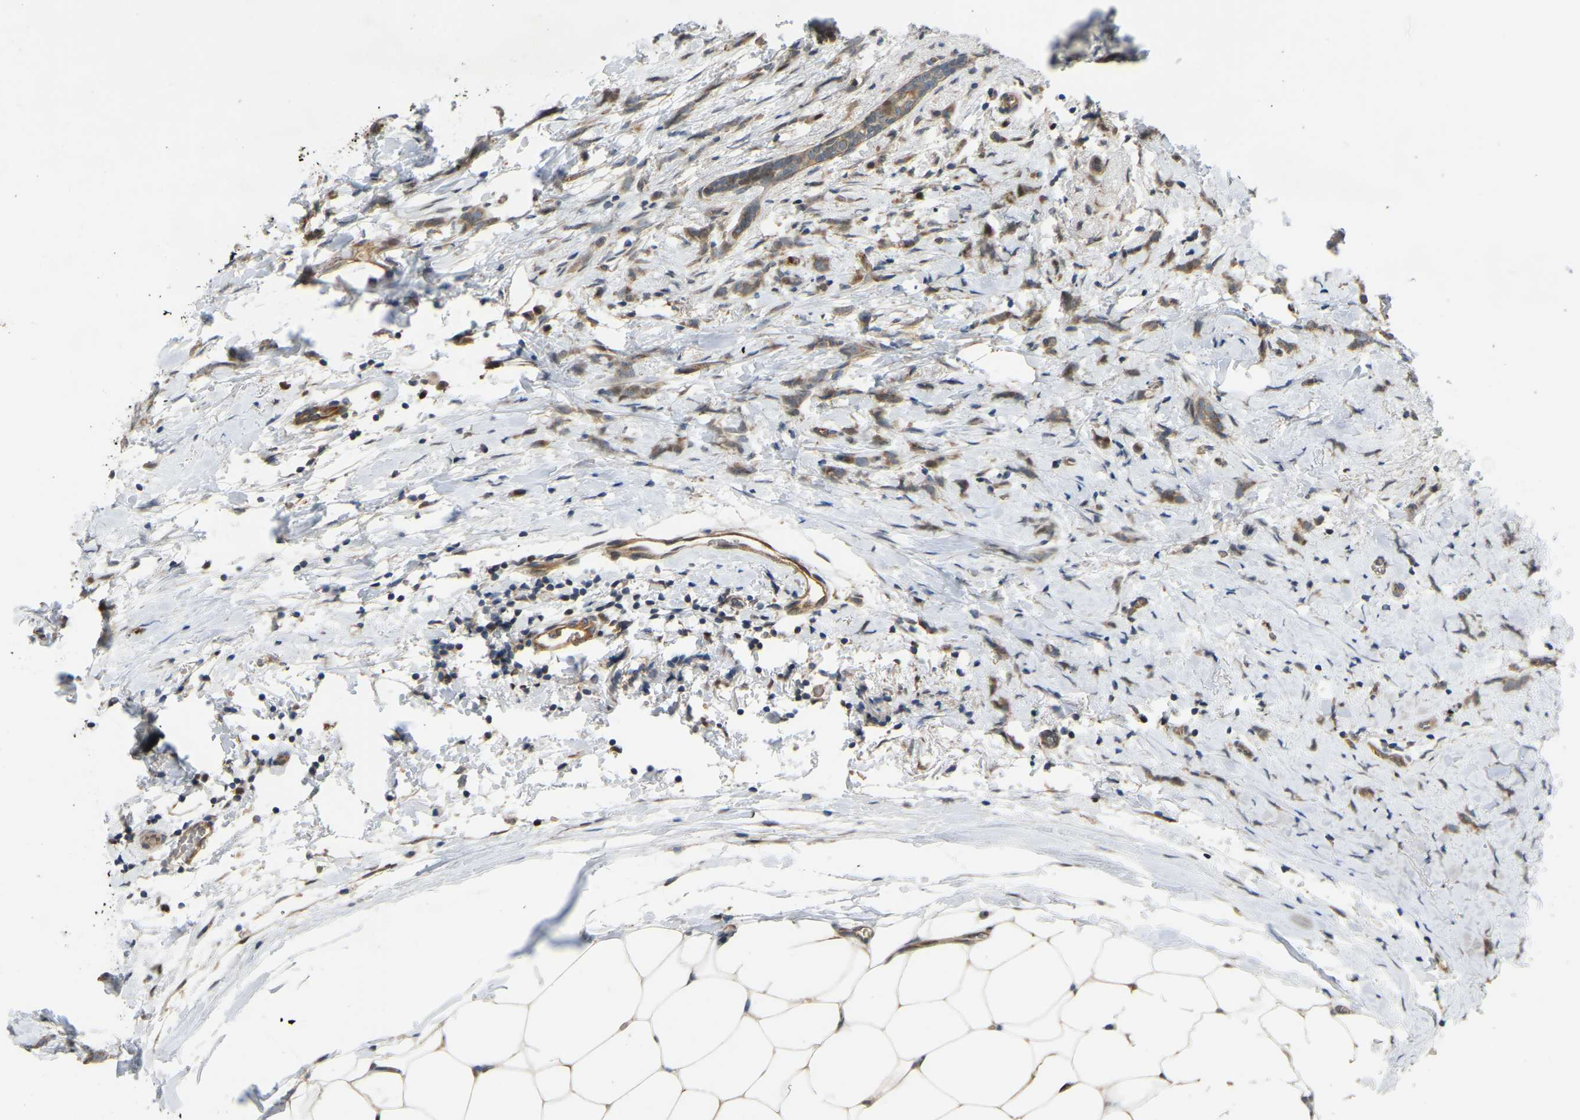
{"staining": {"intensity": "moderate", "quantity": ">75%", "location": "cytoplasmic/membranous"}, "tissue": "breast cancer", "cell_type": "Tumor cells", "image_type": "cancer", "snomed": [{"axis": "morphology", "description": "Lobular carcinoma, in situ"}, {"axis": "morphology", "description": "Lobular carcinoma"}, {"axis": "topography", "description": "Breast"}], "caption": "This micrograph shows IHC staining of human breast lobular carcinoma, with medium moderate cytoplasmic/membranous expression in approximately >75% of tumor cells.", "gene": "C21orf91", "patient": {"sex": "female", "age": 41}}